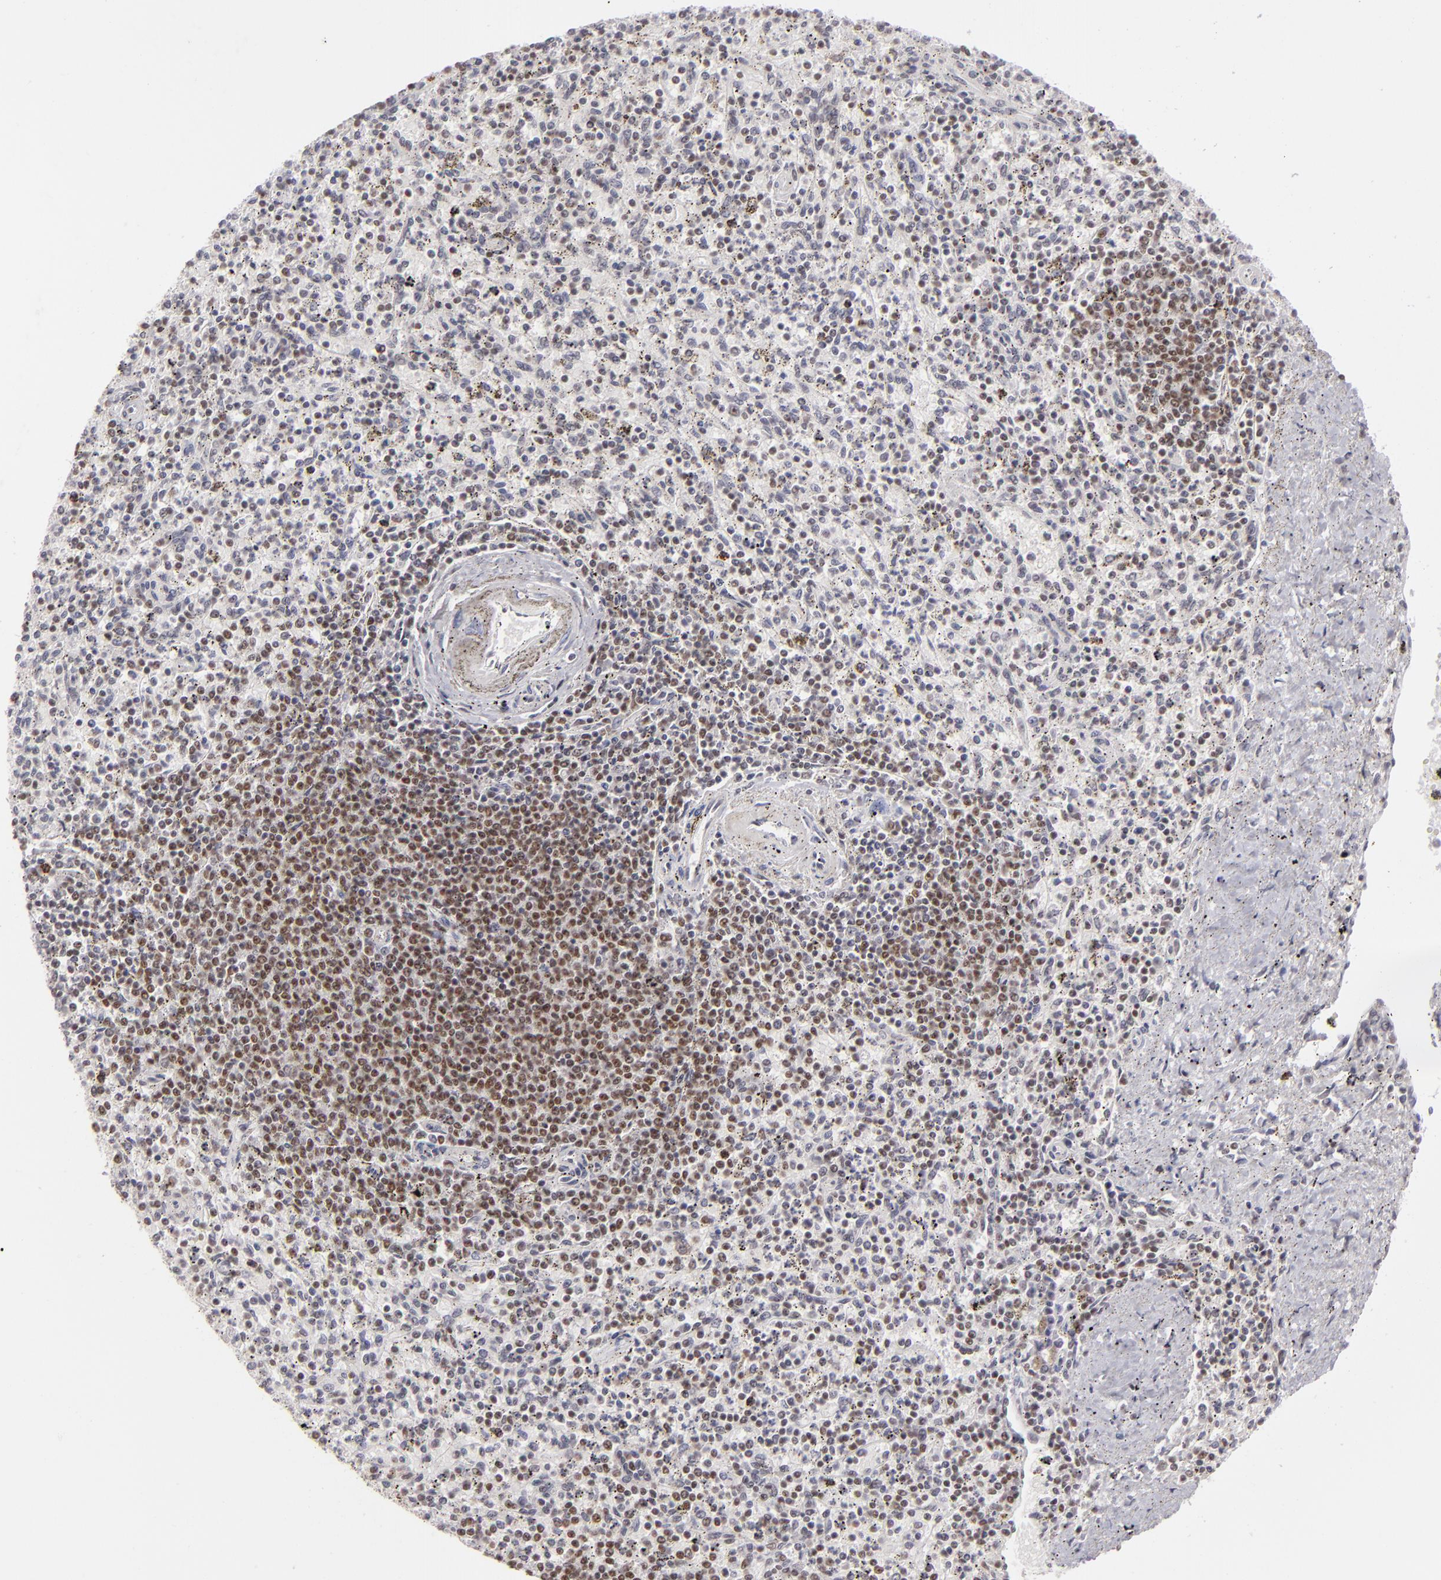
{"staining": {"intensity": "moderate", "quantity": "25%-75%", "location": "nuclear"}, "tissue": "spleen", "cell_type": "Cells in red pulp", "image_type": "normal", "snomed": [{"axis": "morphology", "description": "Normal tissue, NOS"}, {"axis": "topography", "description": "Spleen"}], "caption": "A medium amount of moderate nuclear positivity is seen in approximately 25%-75% of cells in red pulp in unremarkable spleen.", "gene": "DAXX", "patient": {"sex": "male", "age": 72}}